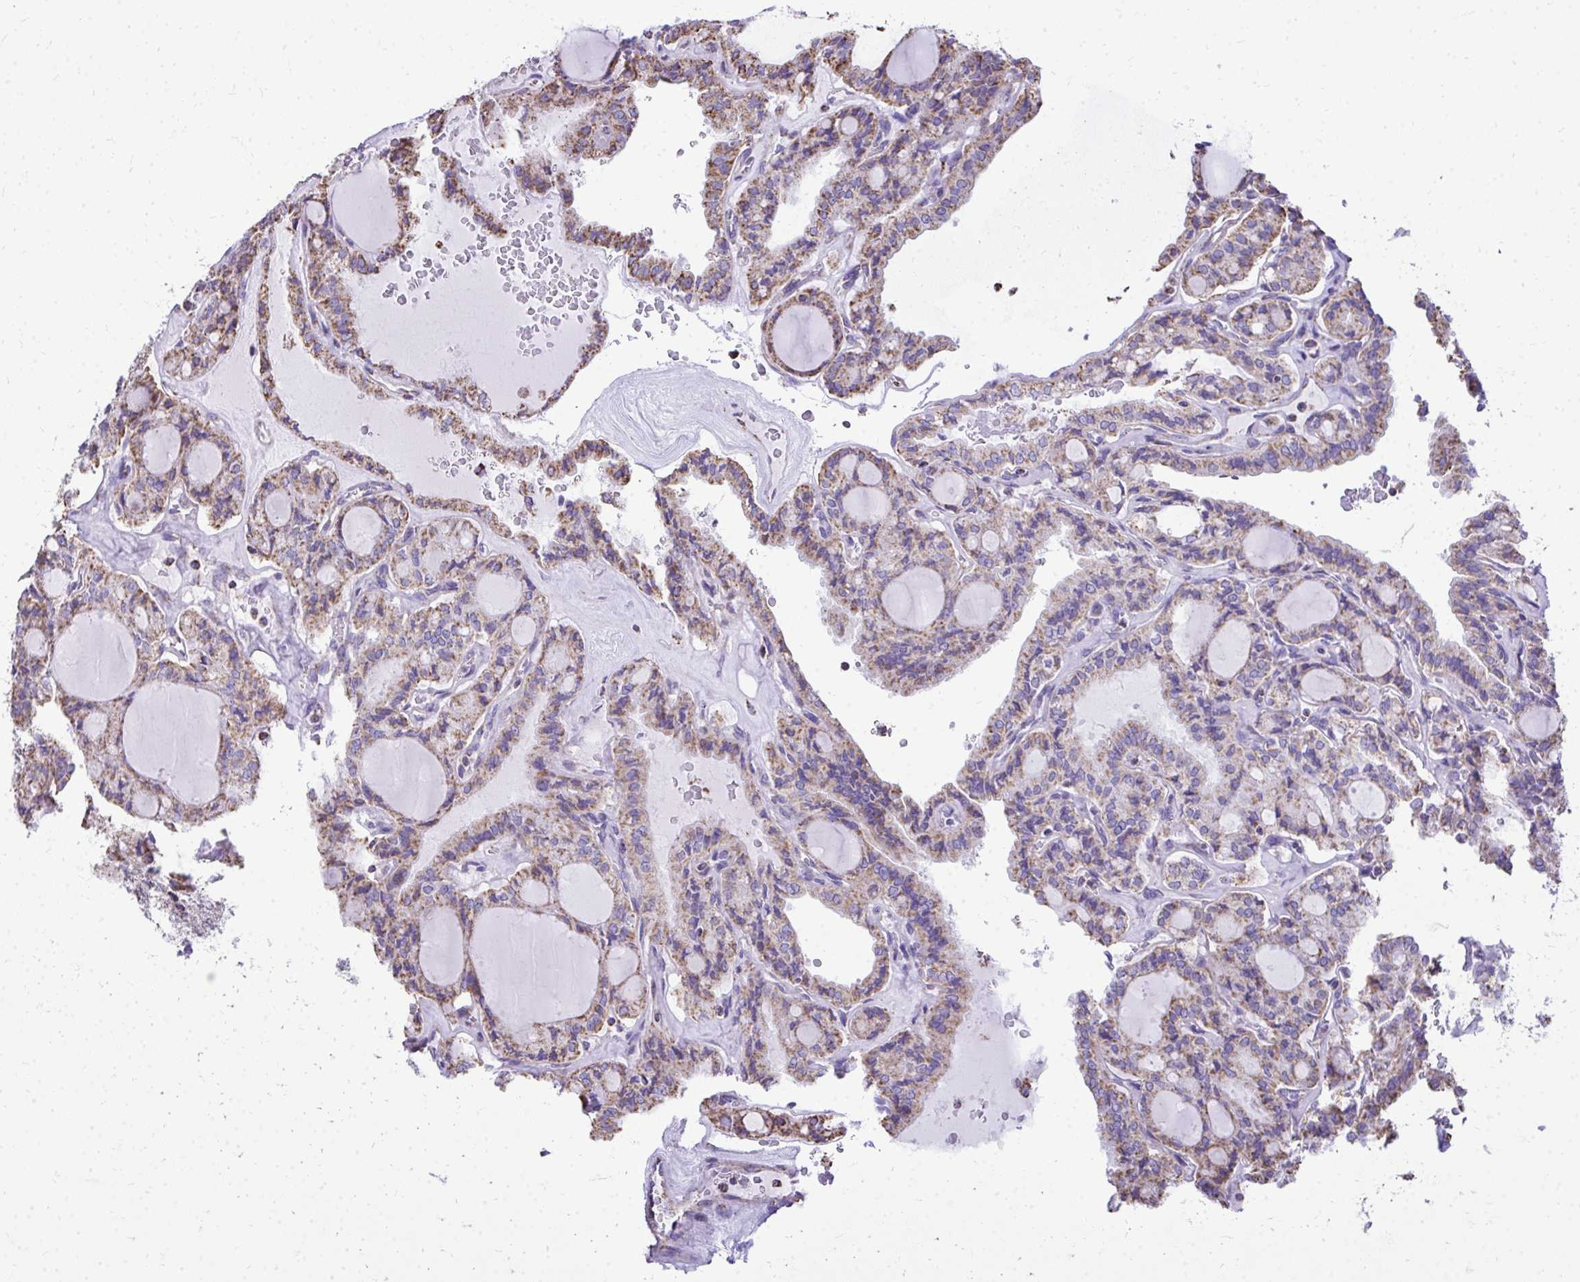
{"staining": {"intensity": "weak", "quantity": ">75%", "location": "cytoplasmic/membranous"}, "tissue": "thyroid cancer", "cell_type": "Tumor cells", "image_type": "cancer", "snomed": [{"axis": "morphology", "description": "Papillary adenocarcinoma, NOS"}, {"axis": "topography", "description": "Thyroid gland"}], "caption": "Human papillary adenocarcinoma (thyroid) stained with a brown dye demonstrates weak cytoplasmic/membranous positive expression in approximately >75% of tumor cells.", "gene": "MPZL2", "patient": {"sex": "male", "age": 87}}